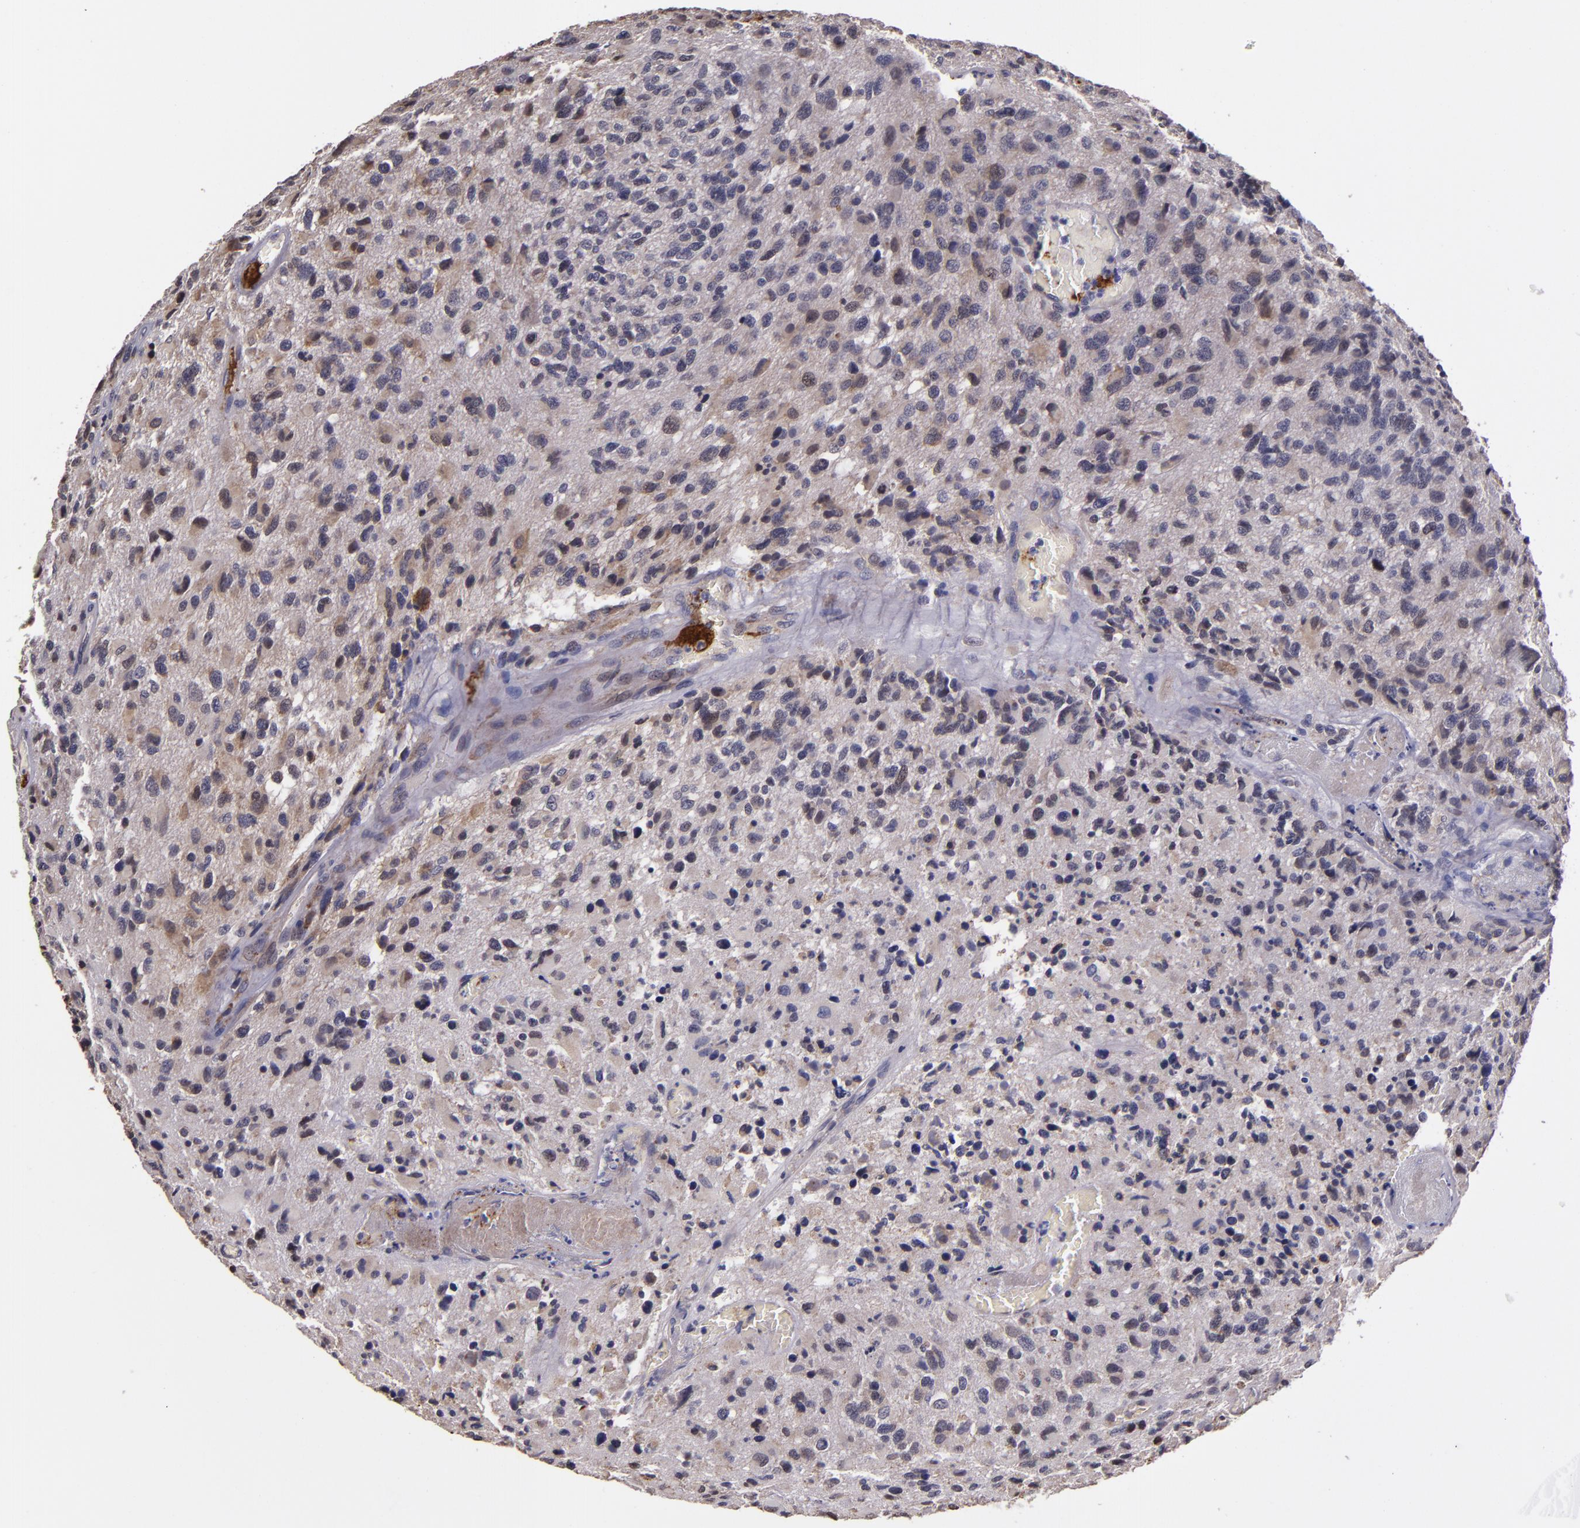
{"staining": {"intensity": "weak", "quantity": "<25%", "location": "cytoplasmic/membranous"}, "tissue": "glioma", "cell_type": "Tumor cells", "image_type": "cancer", "snomed": [{"axis": "morphology", "description": "Glioma, malignant, High grade"}, {"axis": "topography", "description": "Brain"}], "caption": "Glioma was stained to show a protein in brown. There is no significant positivity in tumor cells.", "gene": "SYTL4", "patient": {"sex": "male", "age": 69}}